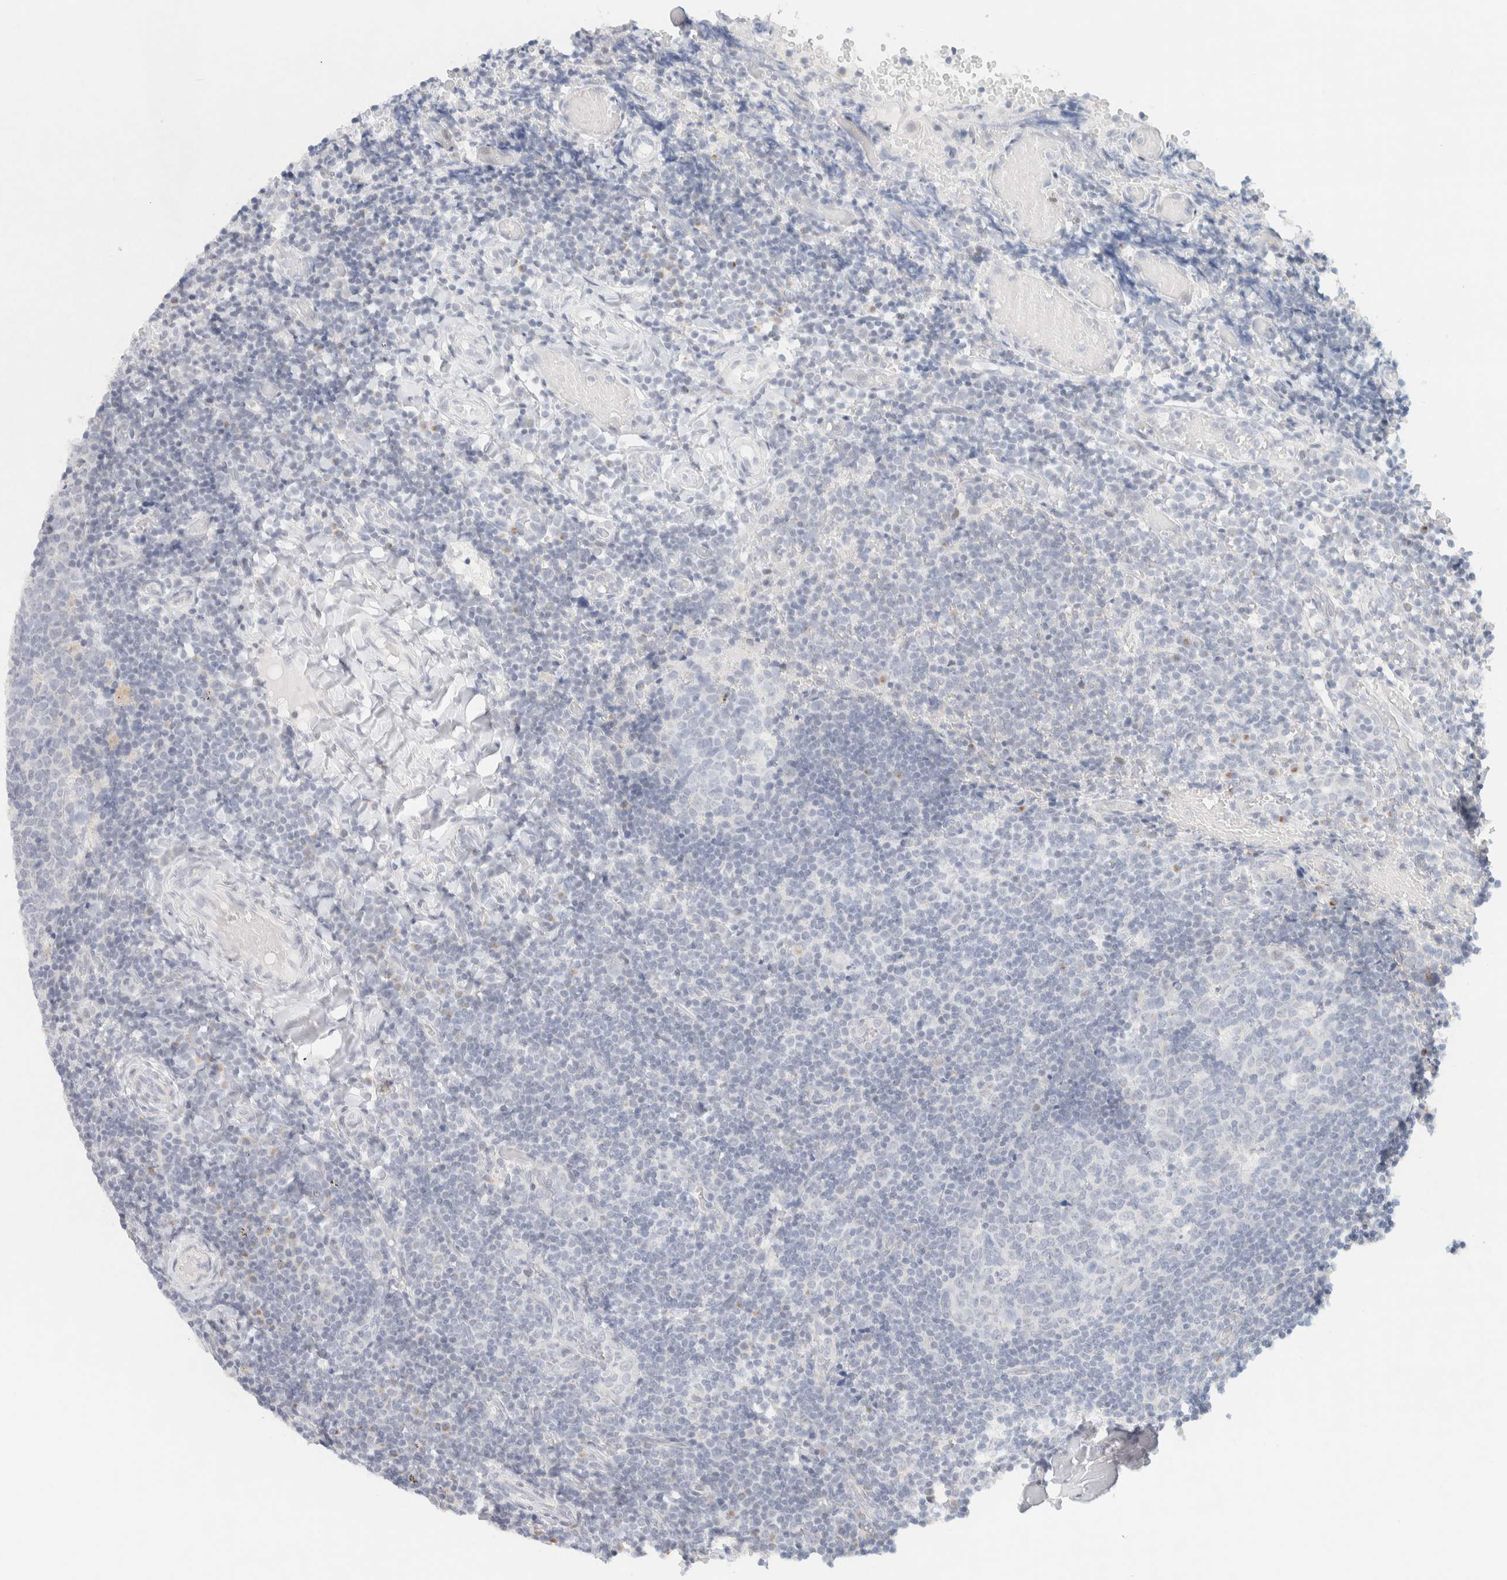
{"staining": {"intensity": "negative", "quantity": "none", "location": "none"}, "tissue": "tonsil", "cell_type": "Germinal center cells", "image_type": "normal", "snomed": [{"axis": "morphology", "description": "Normal tissue, NOS"}, {"axis": "topography", "description": "Tonsil"}], "caption": "Germinal center cells show no significant protein staining in unremarkable tonsil. The staining is performed using DAB brown chromogen with nuclei counter-stained in using hematoxylin.", "gene": "SPNS3", "patient": {"sex": "female", "age": 19}}